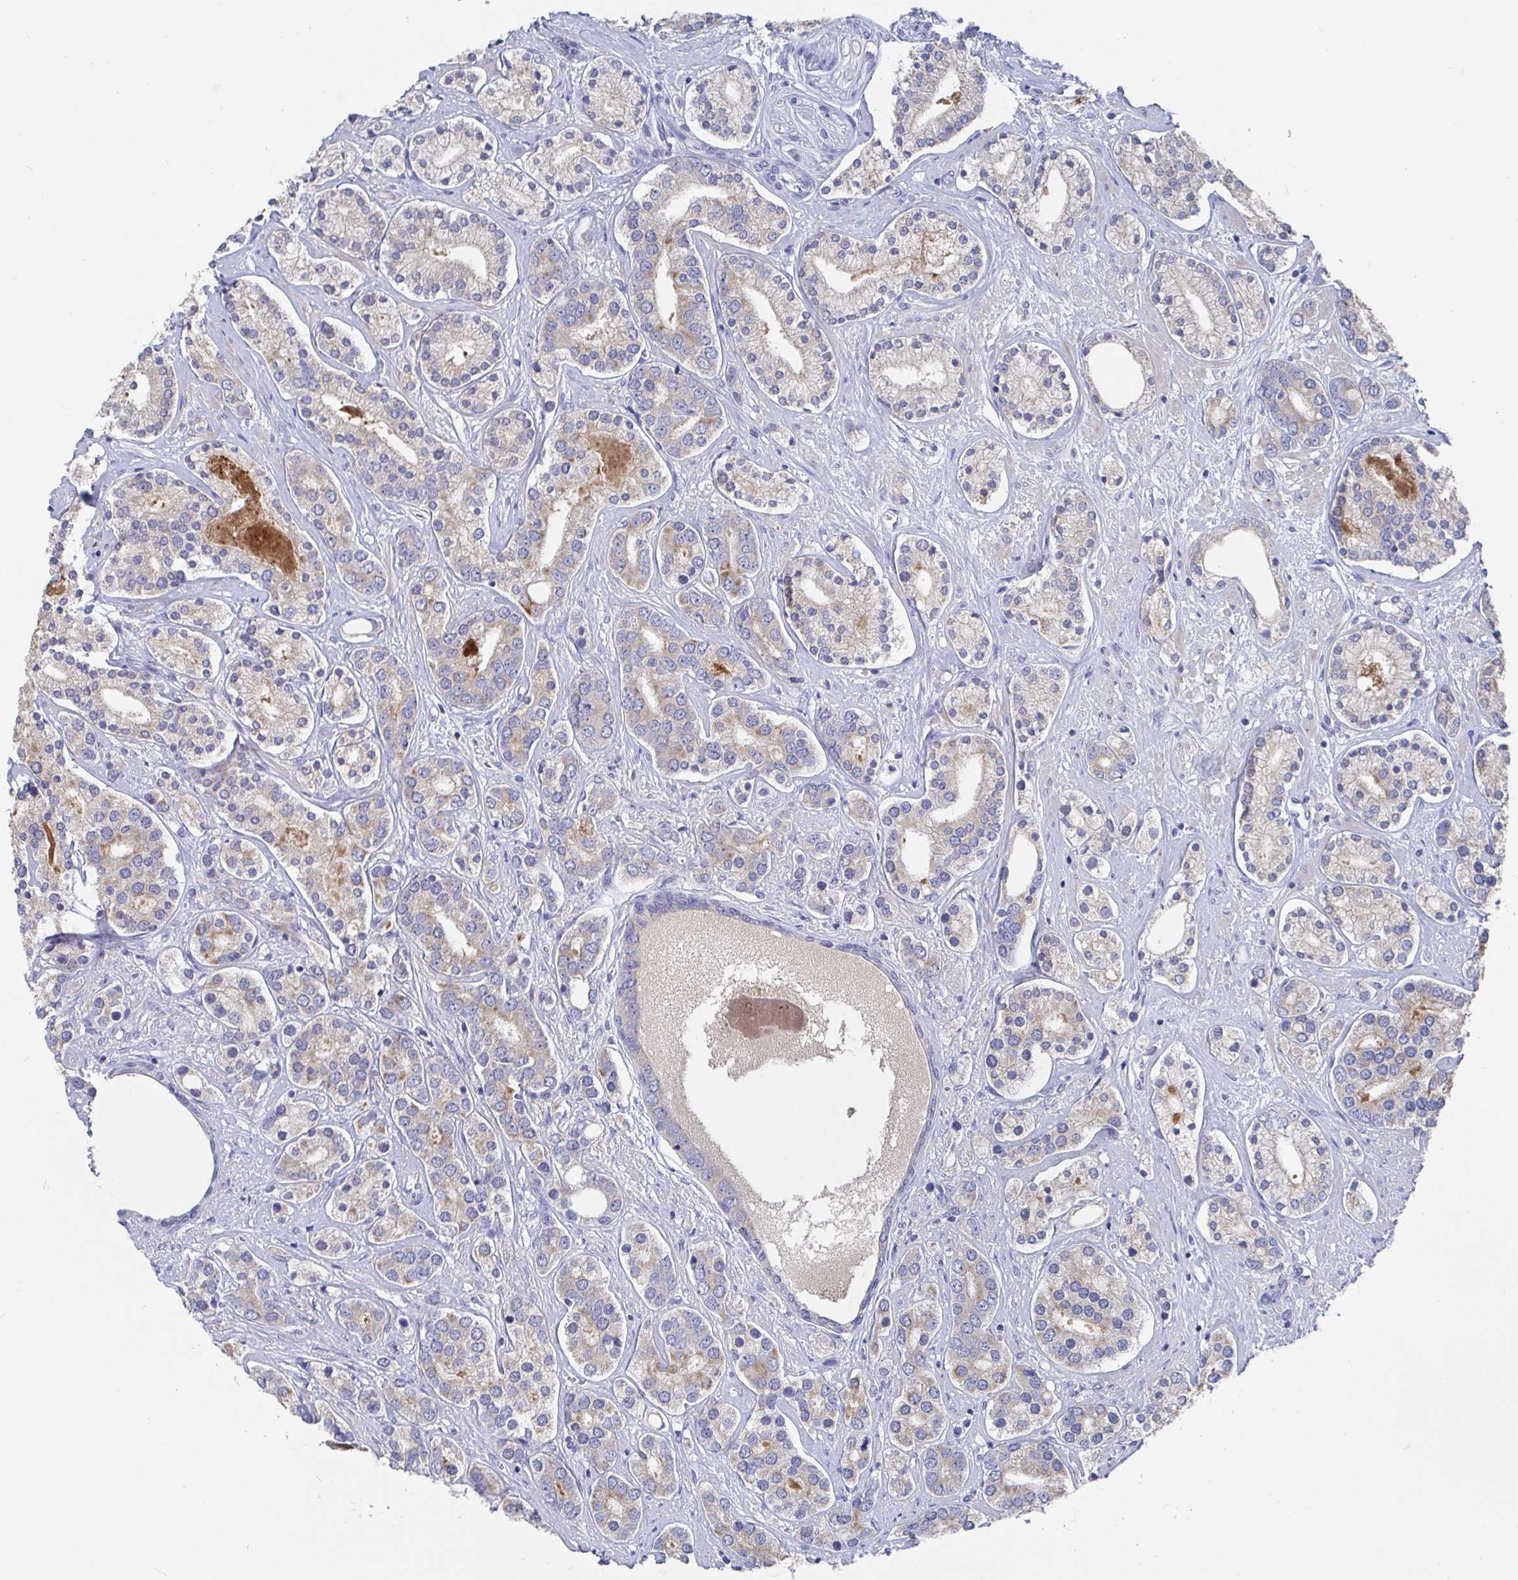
{"staining": {"intensity": "weak", "quantity": "<25%", "location": "cytoplasmic/membranous"}, "tissue": "prostate cancer", "cell_type": "Tumor cells", "image_type": "cancer", "snomed": [{"axis": "morphology", "description": "Adenocarcinoma, High grade"}, {"axis": "topography", "description": "Prostate"}], "caption": "Human high-grade adenocarcinoma (prostate) stained for a protein using immunohistochemistry (IHC) shows no staining in tumor cells.", "gene": "GPR148", "patient": {"sex": "male", "age": 58}}